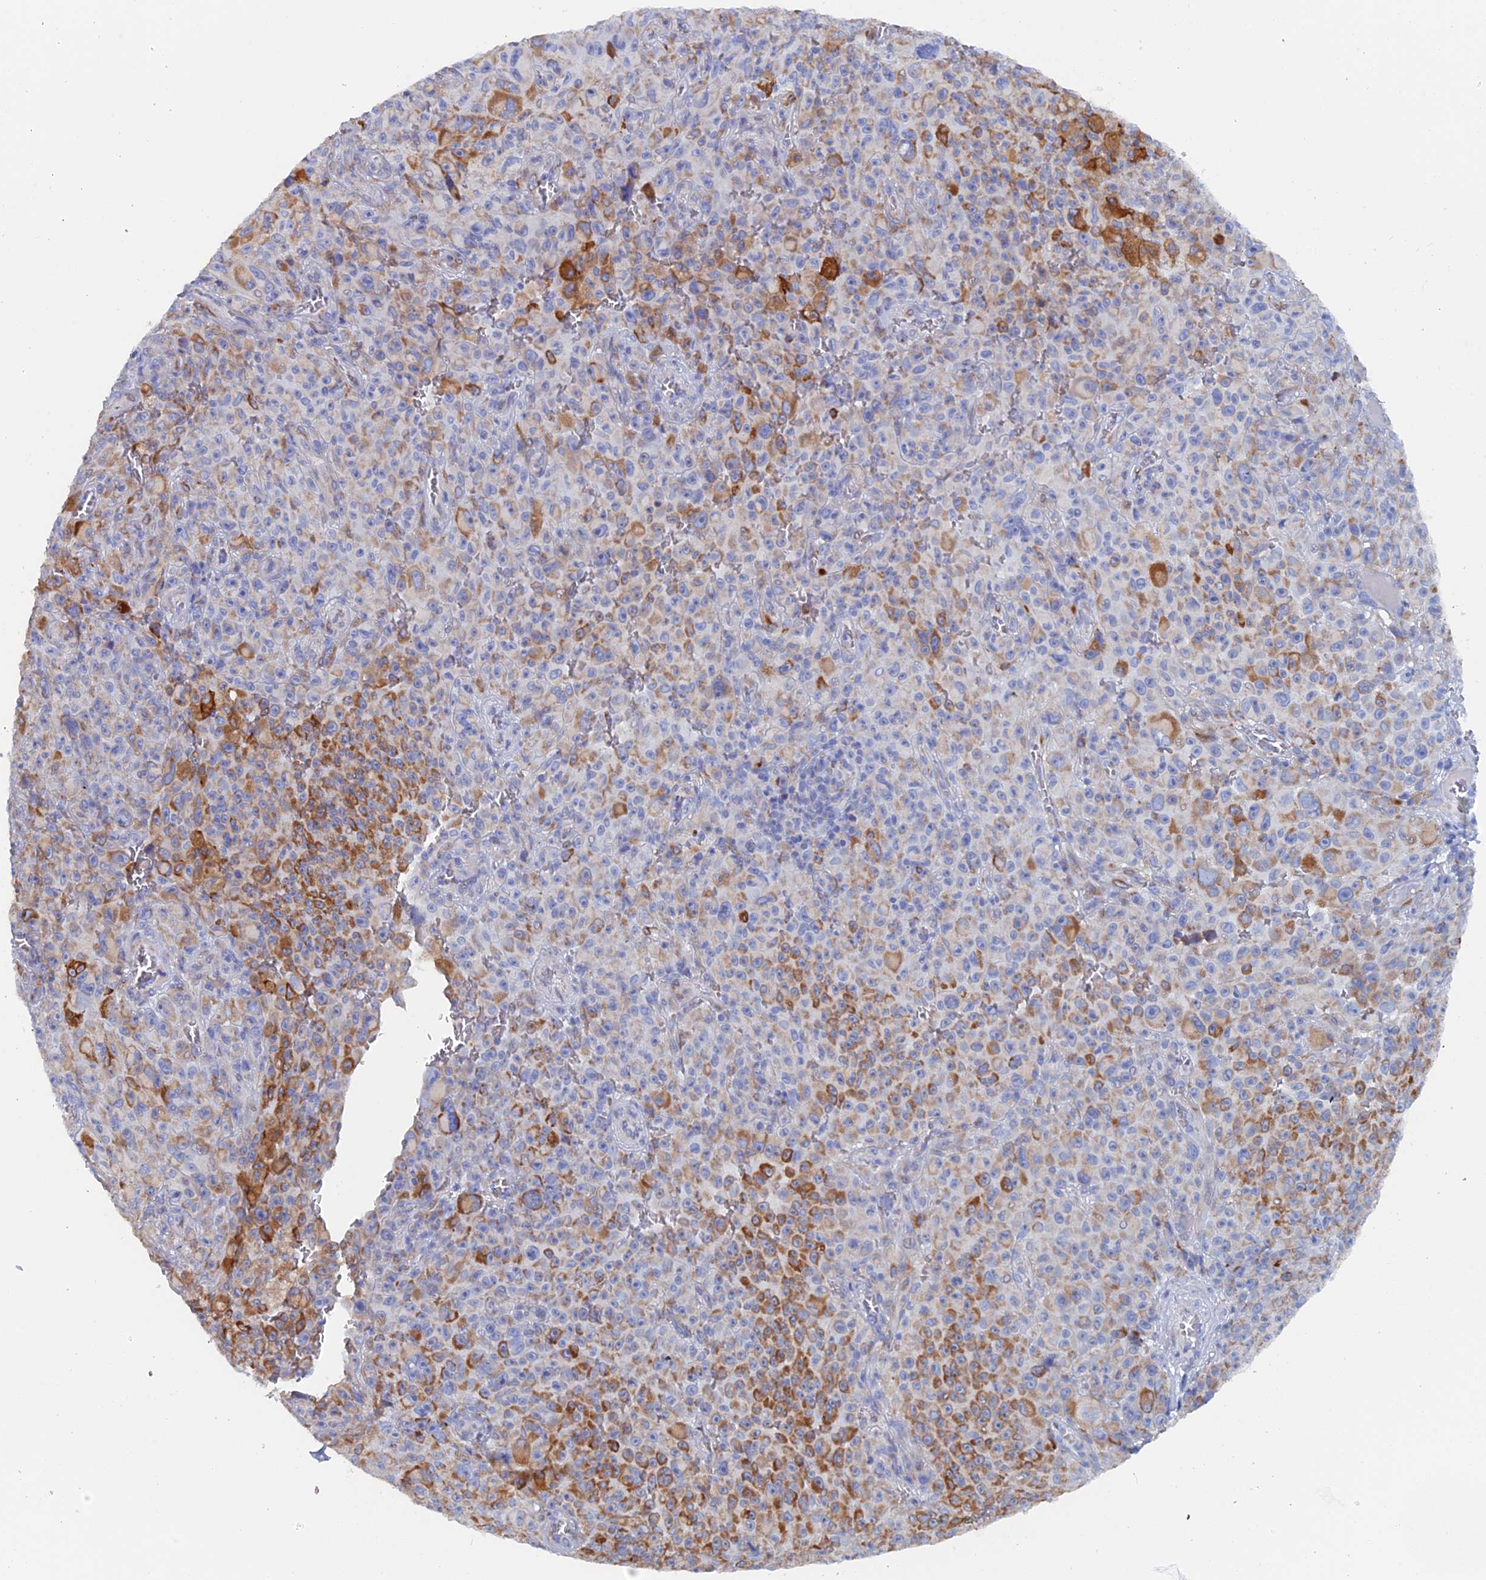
{"staining": {"intensity": "moderate", "quantity": "<25%", "location": "cytoplasmic/membranous"}, "tissue": "melanoma", "cell_type": "Tumor cells", "image_type": "cancer", "snomed": [{"axis": "morphology", "description": "Malignant melanoma, NOS"}, {"axis": "topography", "description": "Skin"}], "caption": "Malignant melanoma tissue demonstrates moderate cytoplasmic/membranous positivity in about <25% of tumor cells", "gene": "COG7", "patient": {"sex": "female", "age": 82}}